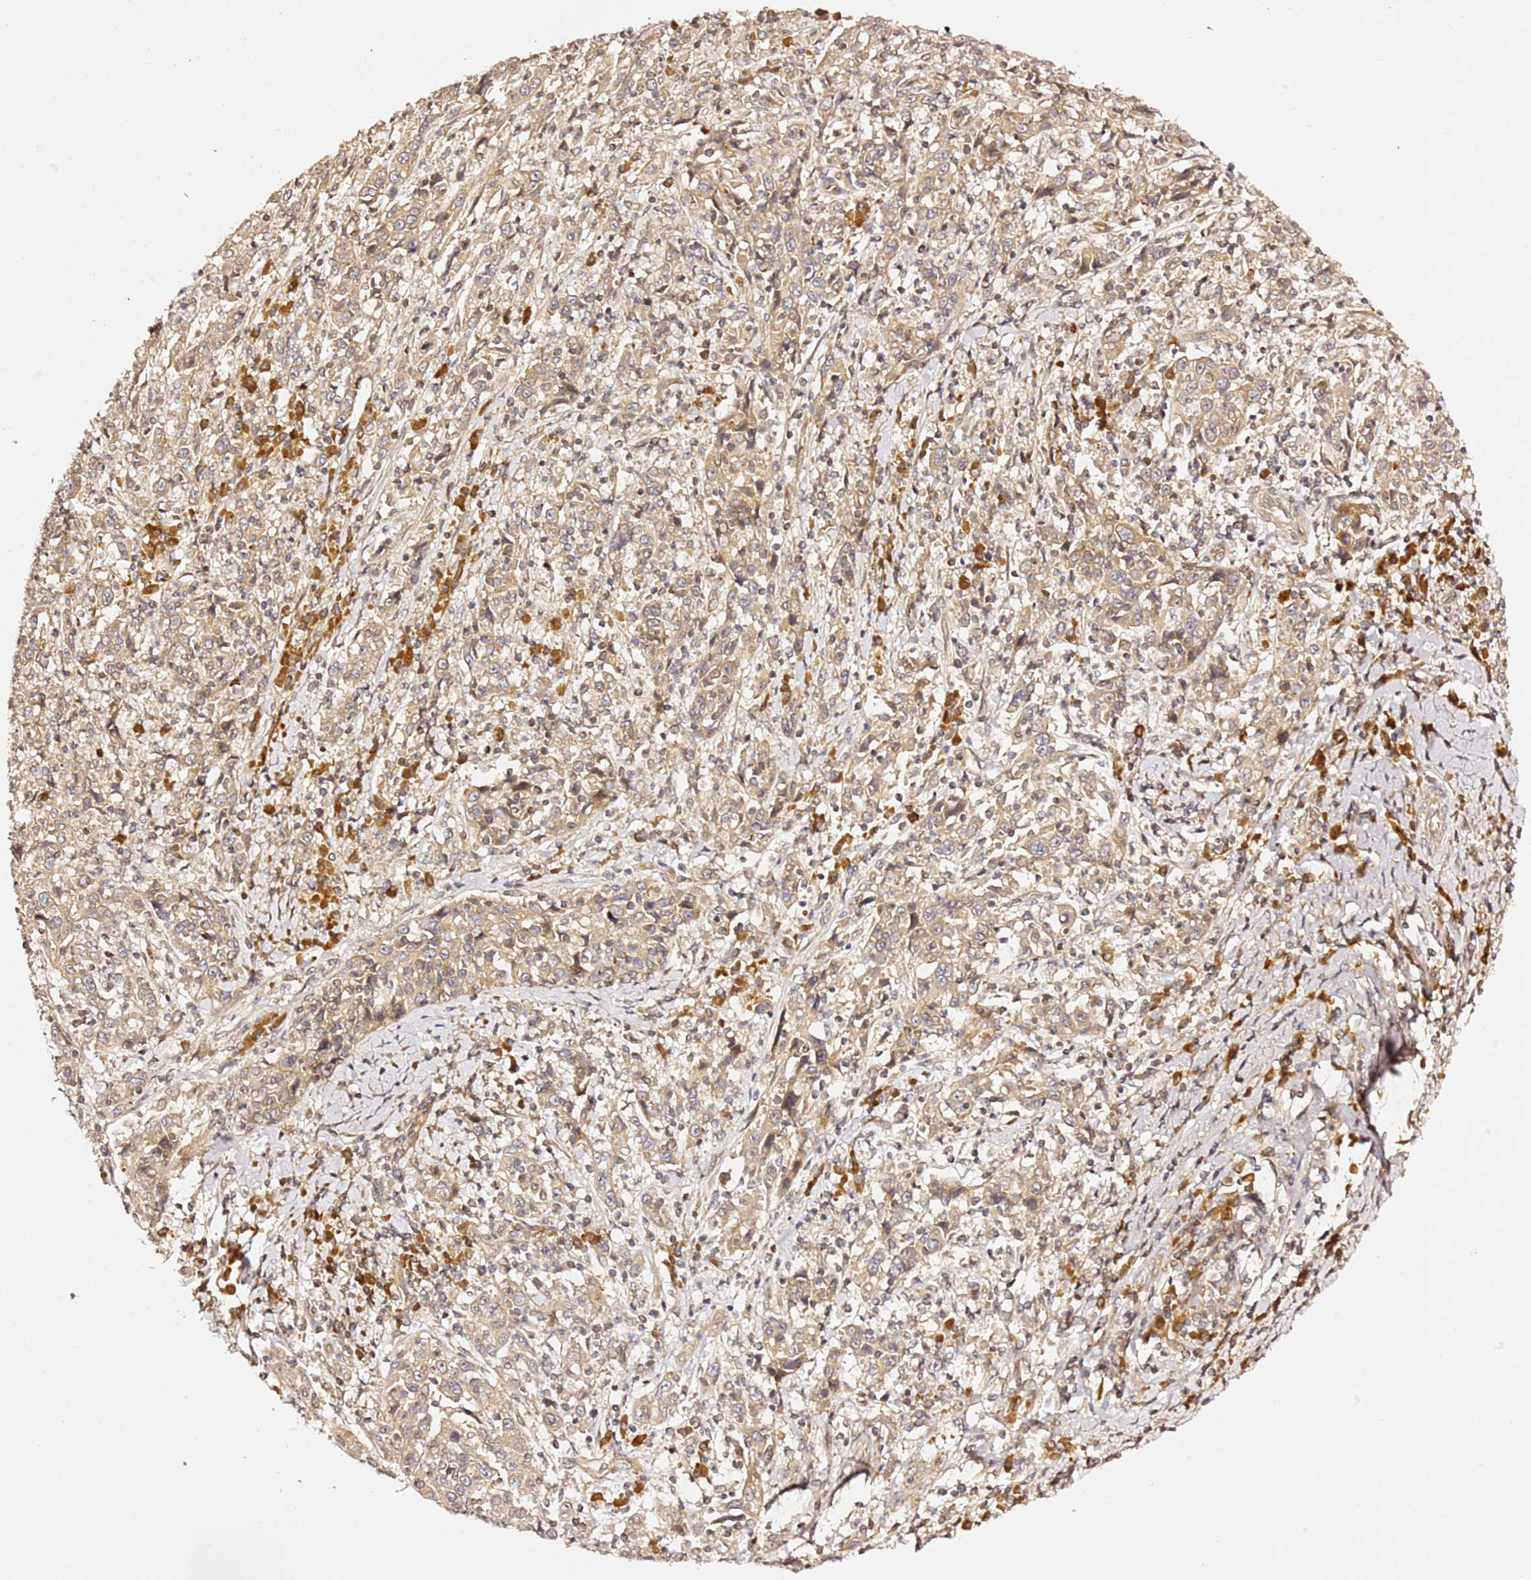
{"staining": {"intensity": "moderate", "quantity": ">75%", "location": "cytoplasmic/membranous"}, "tissue": "cervical cancer", "cell_type": "Tumor cells", "image_type": "cancer", "snomed": [{"axis": "morphology", "description": "Squamous cell carcinoma, NOS"}, {"axis": "topography", "description": "Cervix"}], "caption": "Protein staining of cervical cancer (squamous cell carcinoma) tissue reveals moderate cytoplasmic/membranous expression in approximately >75% of tumor cells. Using DAB (brown) and hematoxylin (blue) stains, captured at high magnification using brightfield microscopy.", "gene": "OSBPL2", "patient": {"sex": "female", "age": 46}}